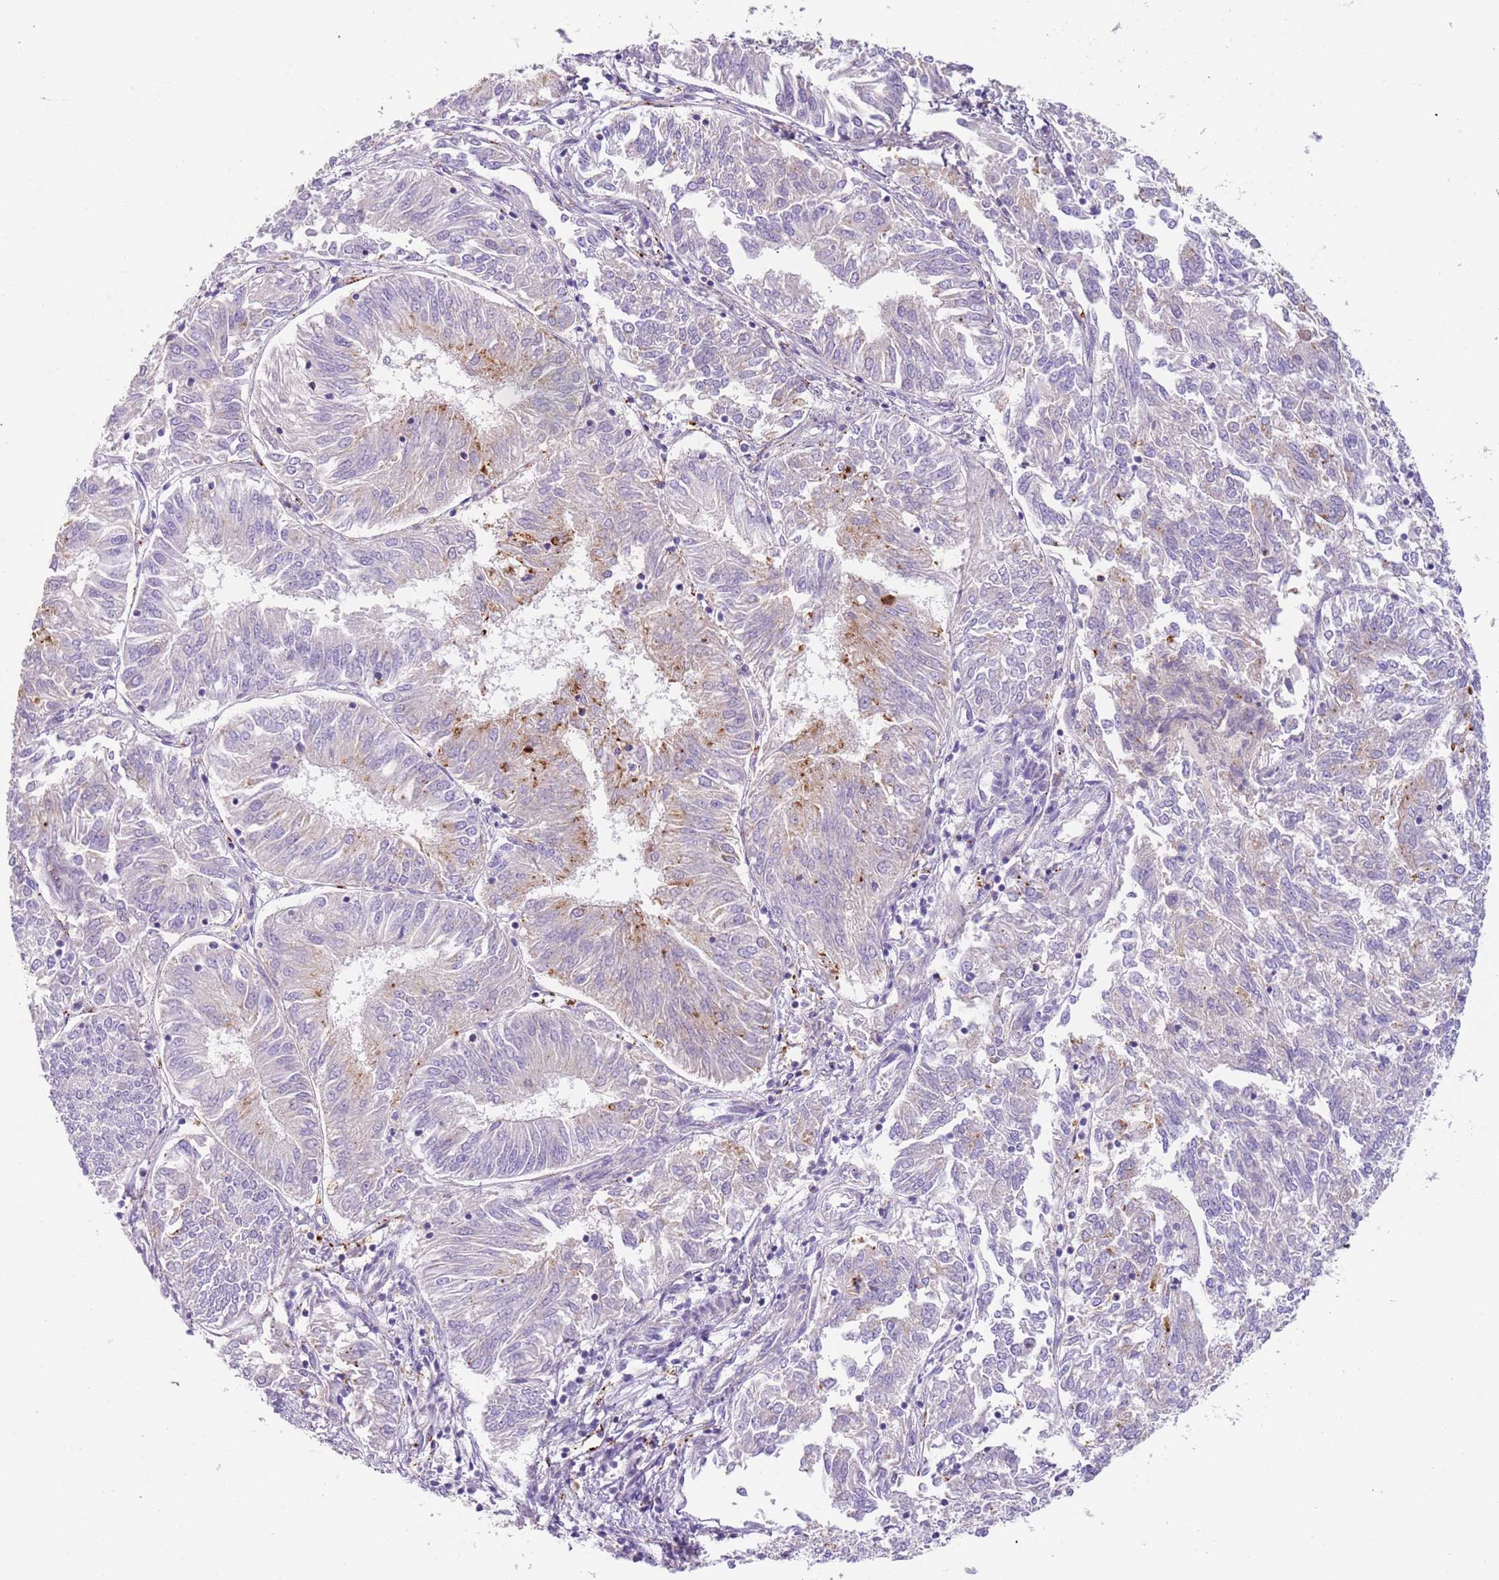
{"staining": {"intensity": "weak", "quantity": "<25%", "location": "cytoplasmic/membranous"}, "tissue": "endometrial cancer", "cell_type": "Tumor cells", "image_type": "cancer", "snomed": [{"axis": "morphology", "description": "Adenocarcinoma, NOS"}, {"axis": "topography", "description": "Endometrium"}], "caption": "High magnification brightfield microscopy of endometrial adenocarcinoma stained with DAB (3,3'-diaminobenzidine) (brown) and counterstained with hematoxylin (blue): tumor cells show no significant expression.", "gene": "LRRN3", "patient": {"sex": "female", "age": 58}}